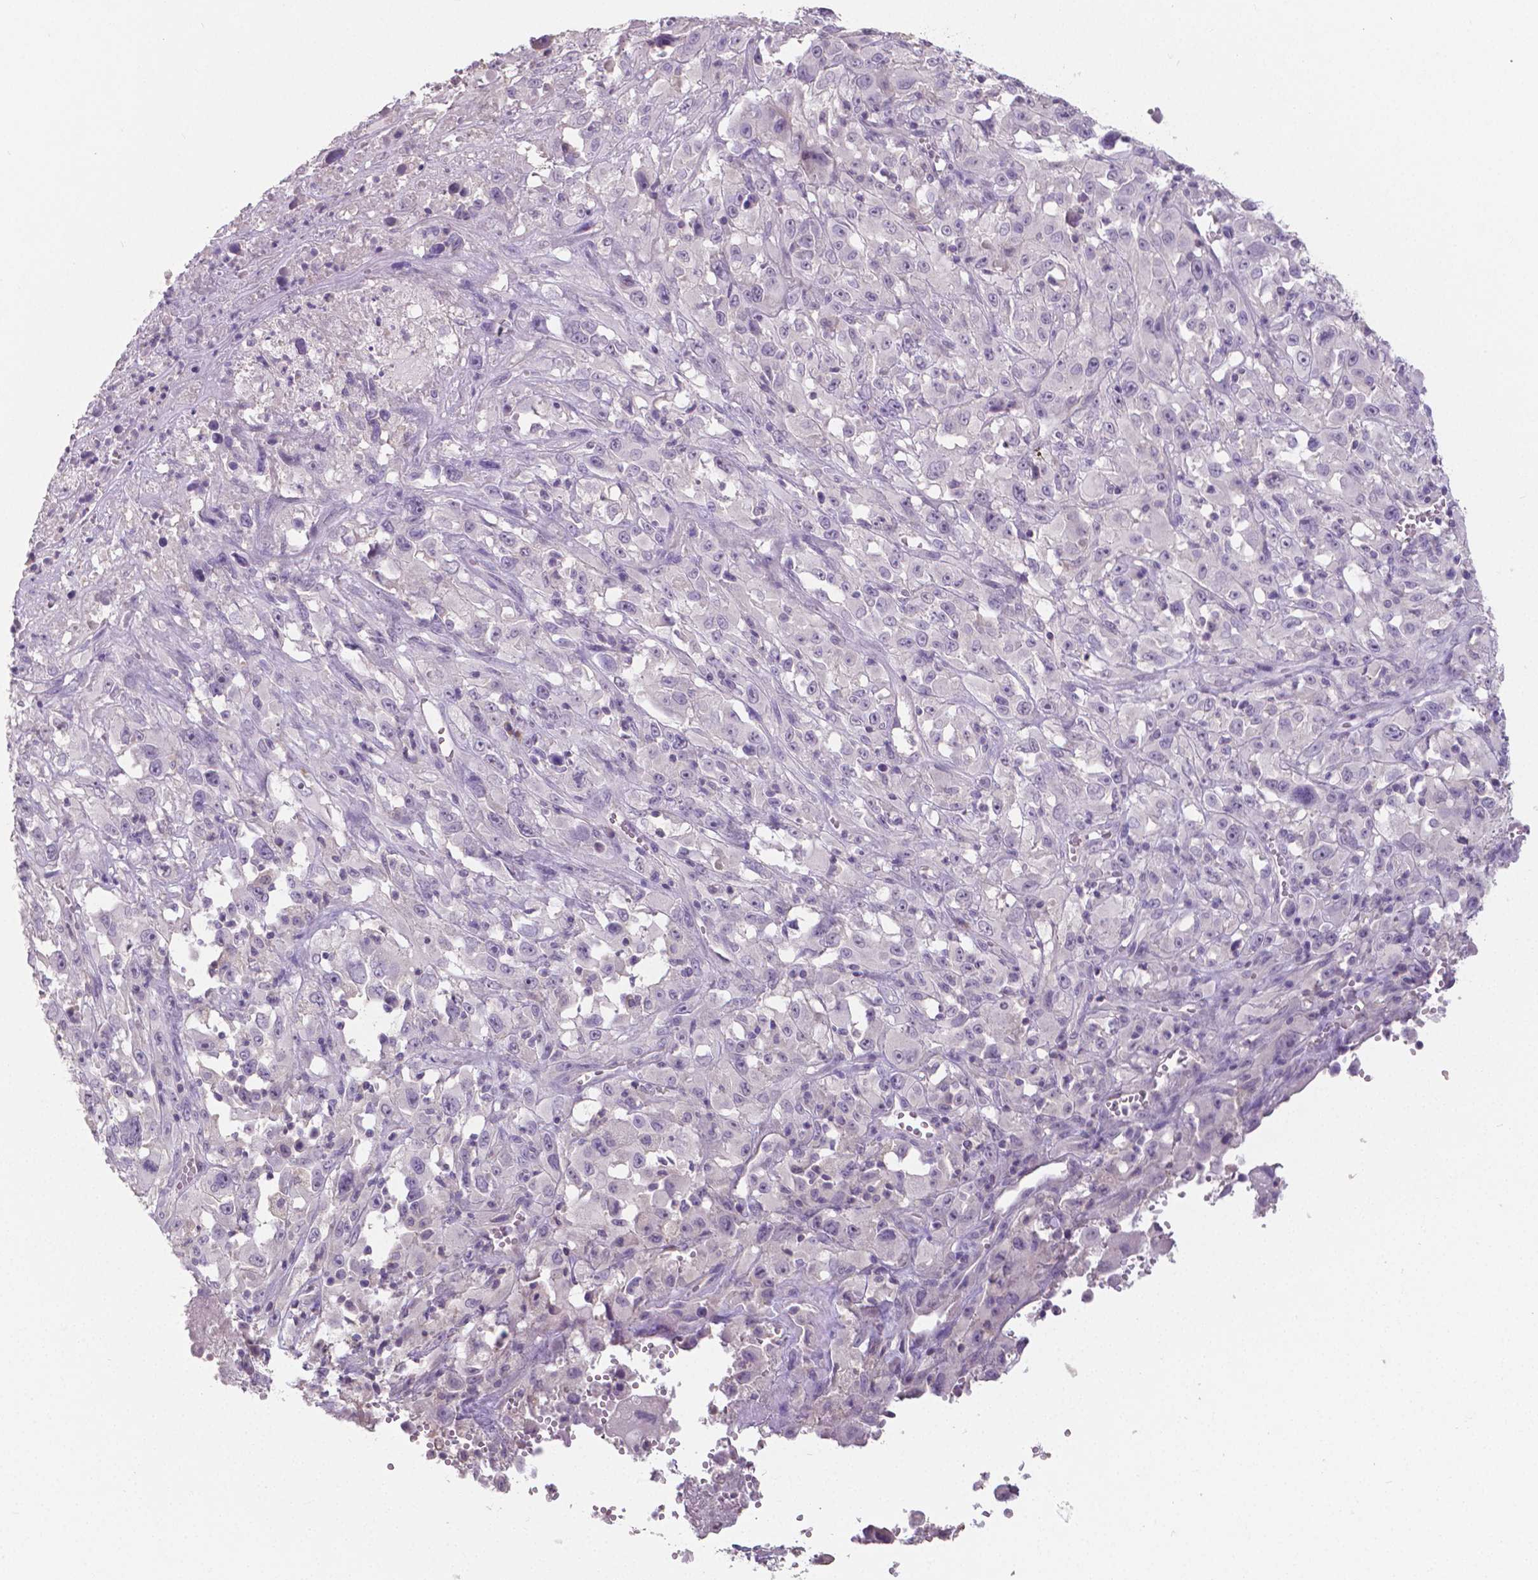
{"staining": {"intensity": "negative", "quantity": "none", "location": "none"}, "tissue": "melanoma", "cell_type": "Tumor cells", "image_type": "cancer", "snomed": [{"axis": "morphology", "description": "Malignant melanoma, Metastatic site"}, {"axis": "topography", "description": "Soft tissue"}], "caption": "This is an immunohistochemistry (IHC) histopathology image of human malignant melanoma (metastatic site). There is no staining in tumor cells.", "gene": "CRMP1", "patient": {"sex": "male", "age": 50}}